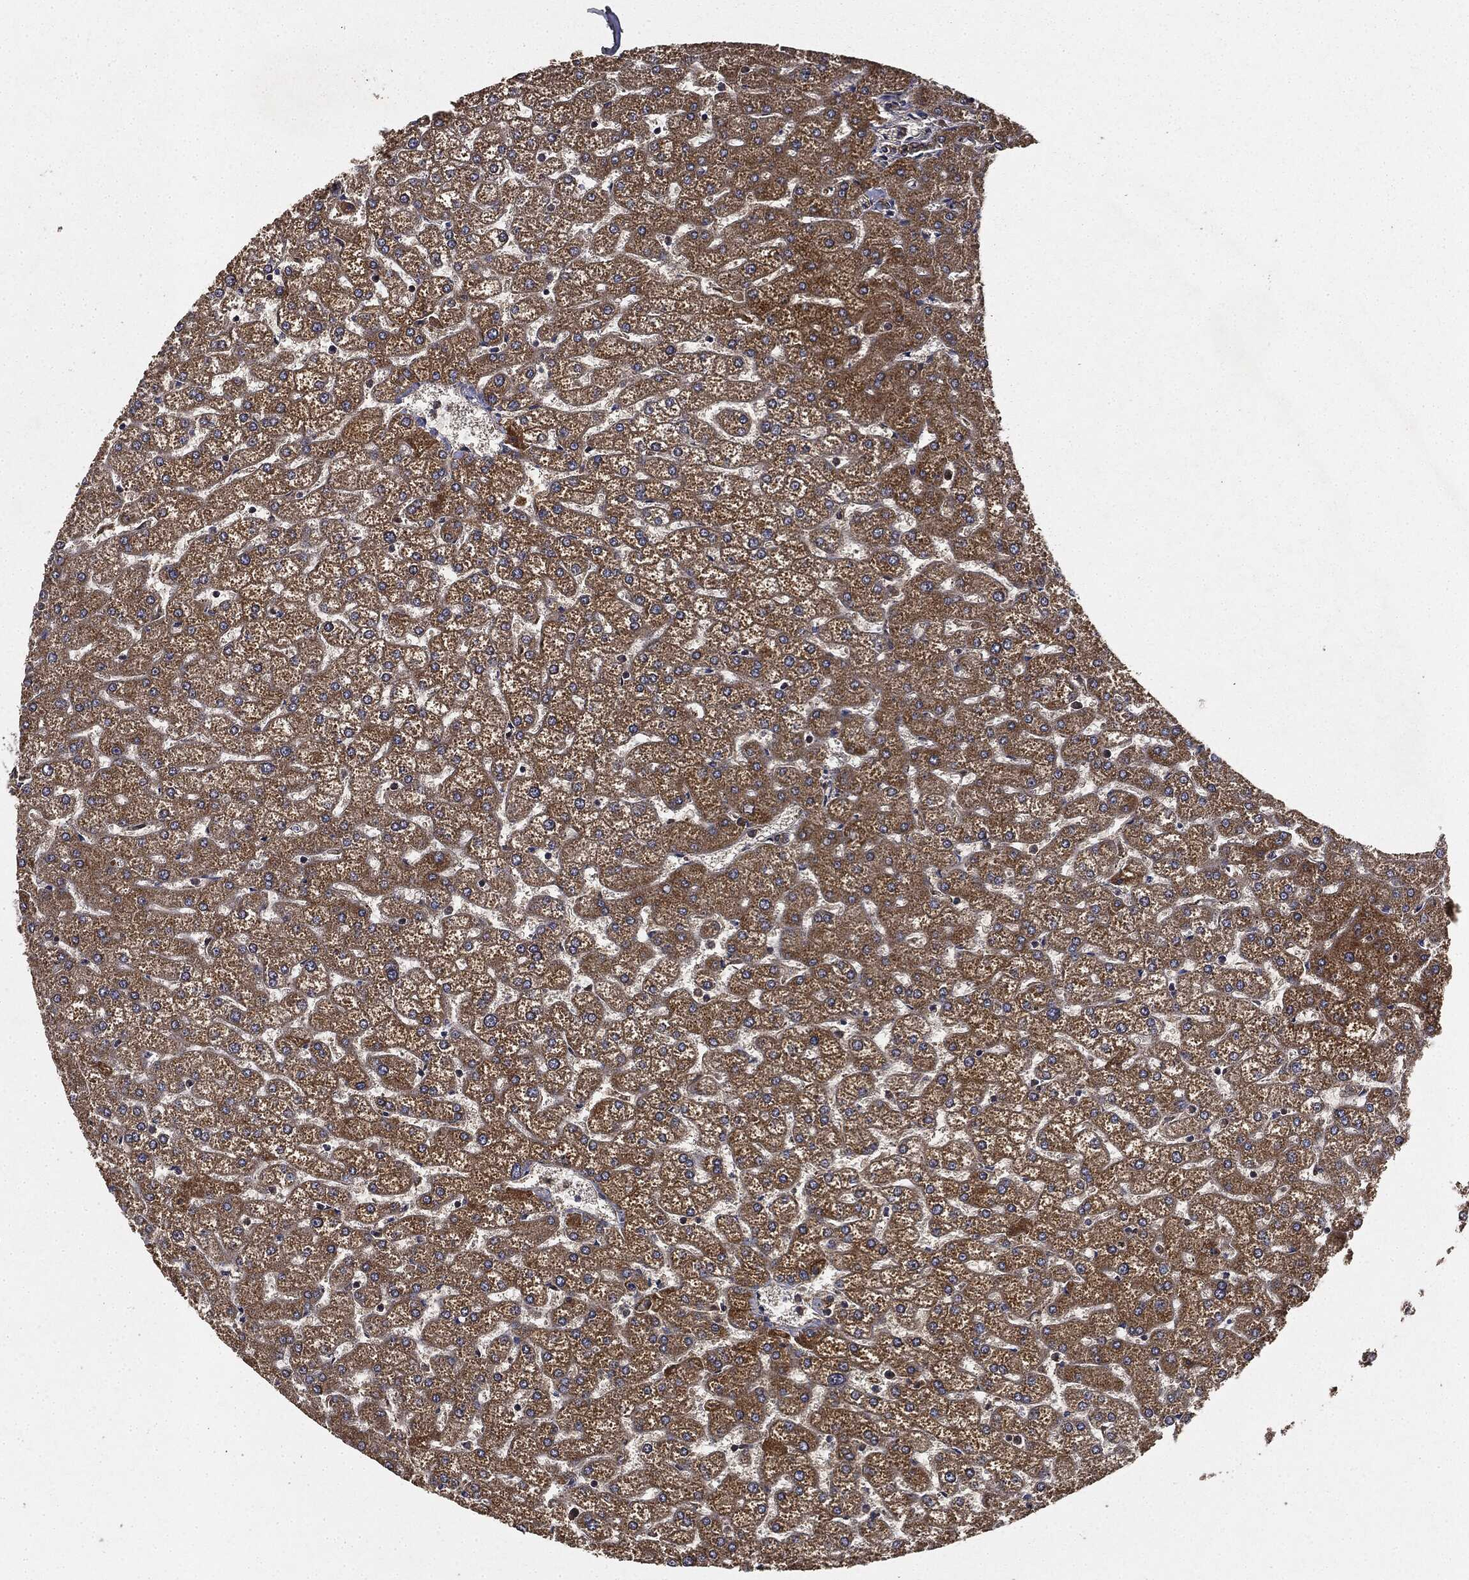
{"staining": {"intensity": "weak", "quantity": ">75%", "location": "cytoplasmic/membranous"}, "tissue": "liver", "cell_type": "Cholangiocytes", "image_type": "normal", "snomed": [{"axis": "morphology", "description": "Normal tissue, NOS"}, {"axis": "topography", "description": "Liver"}], "caption": "A high-resolution image shows immunohistochemistry staining of unremarkable liver, which reveals weak cytoplasmic/membranous positivity in about >75% of cholangiocytes. (brown staining indicates protein expression, while blue staining denotes nuclei).", "gene": "MIER2", "patient": {"sex": "female", "age": 32}}